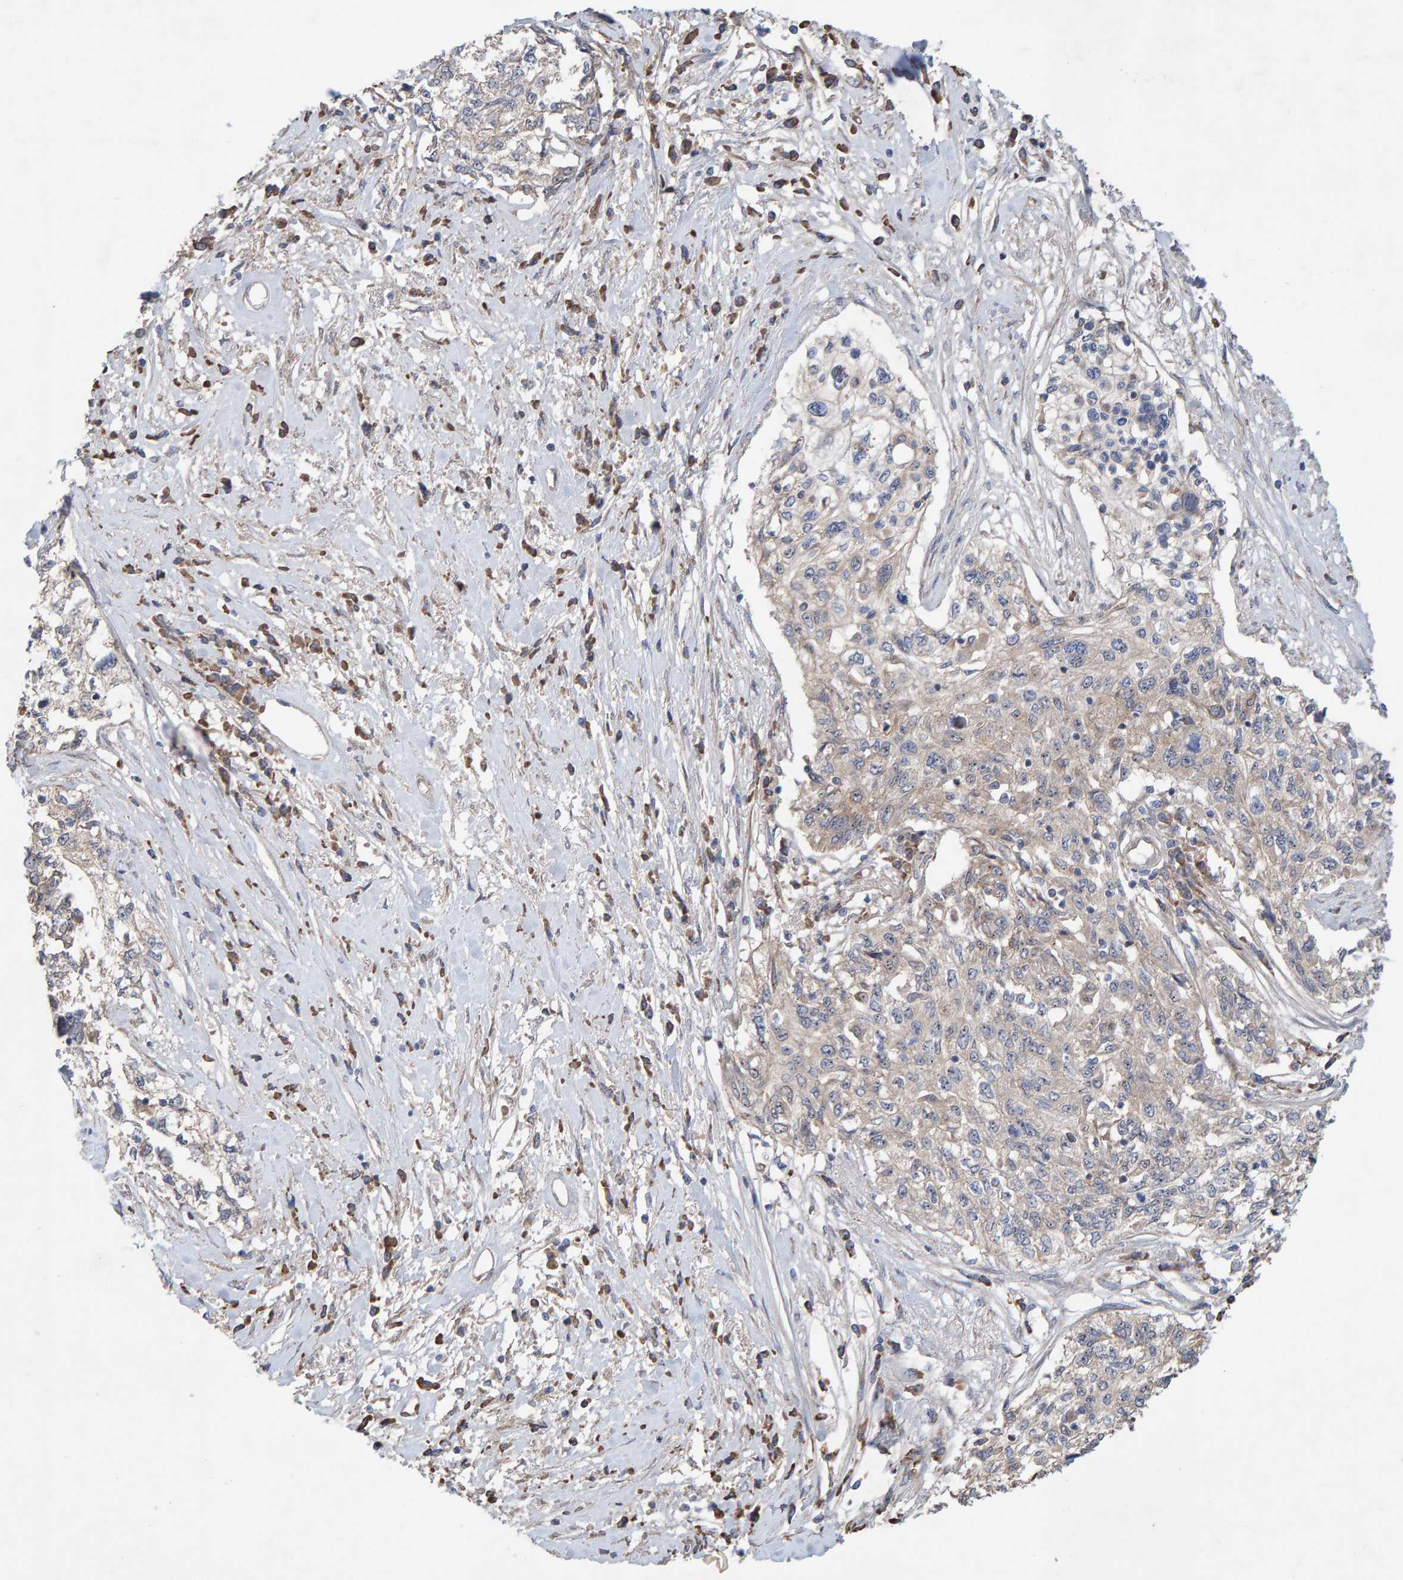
{"staining": {"intensity": "weak", "quantity": "<25%", "location": "cytoplasmic/membranous"}, "tissue": "cervical cancer", "cell_type": "Tumor cells", "image_type": "cancer", "snomed": [{"axis": "morphology", "description": "Squamous cell carcinoma, NOS"}, {"axis": "topography", "description": "Cervix"}], "caption": "The micrograph reveals no staining of tumor cells in cervical cancer.", "gene": "LRSAM1", "patient": {"sex": "female", "age": 57}}